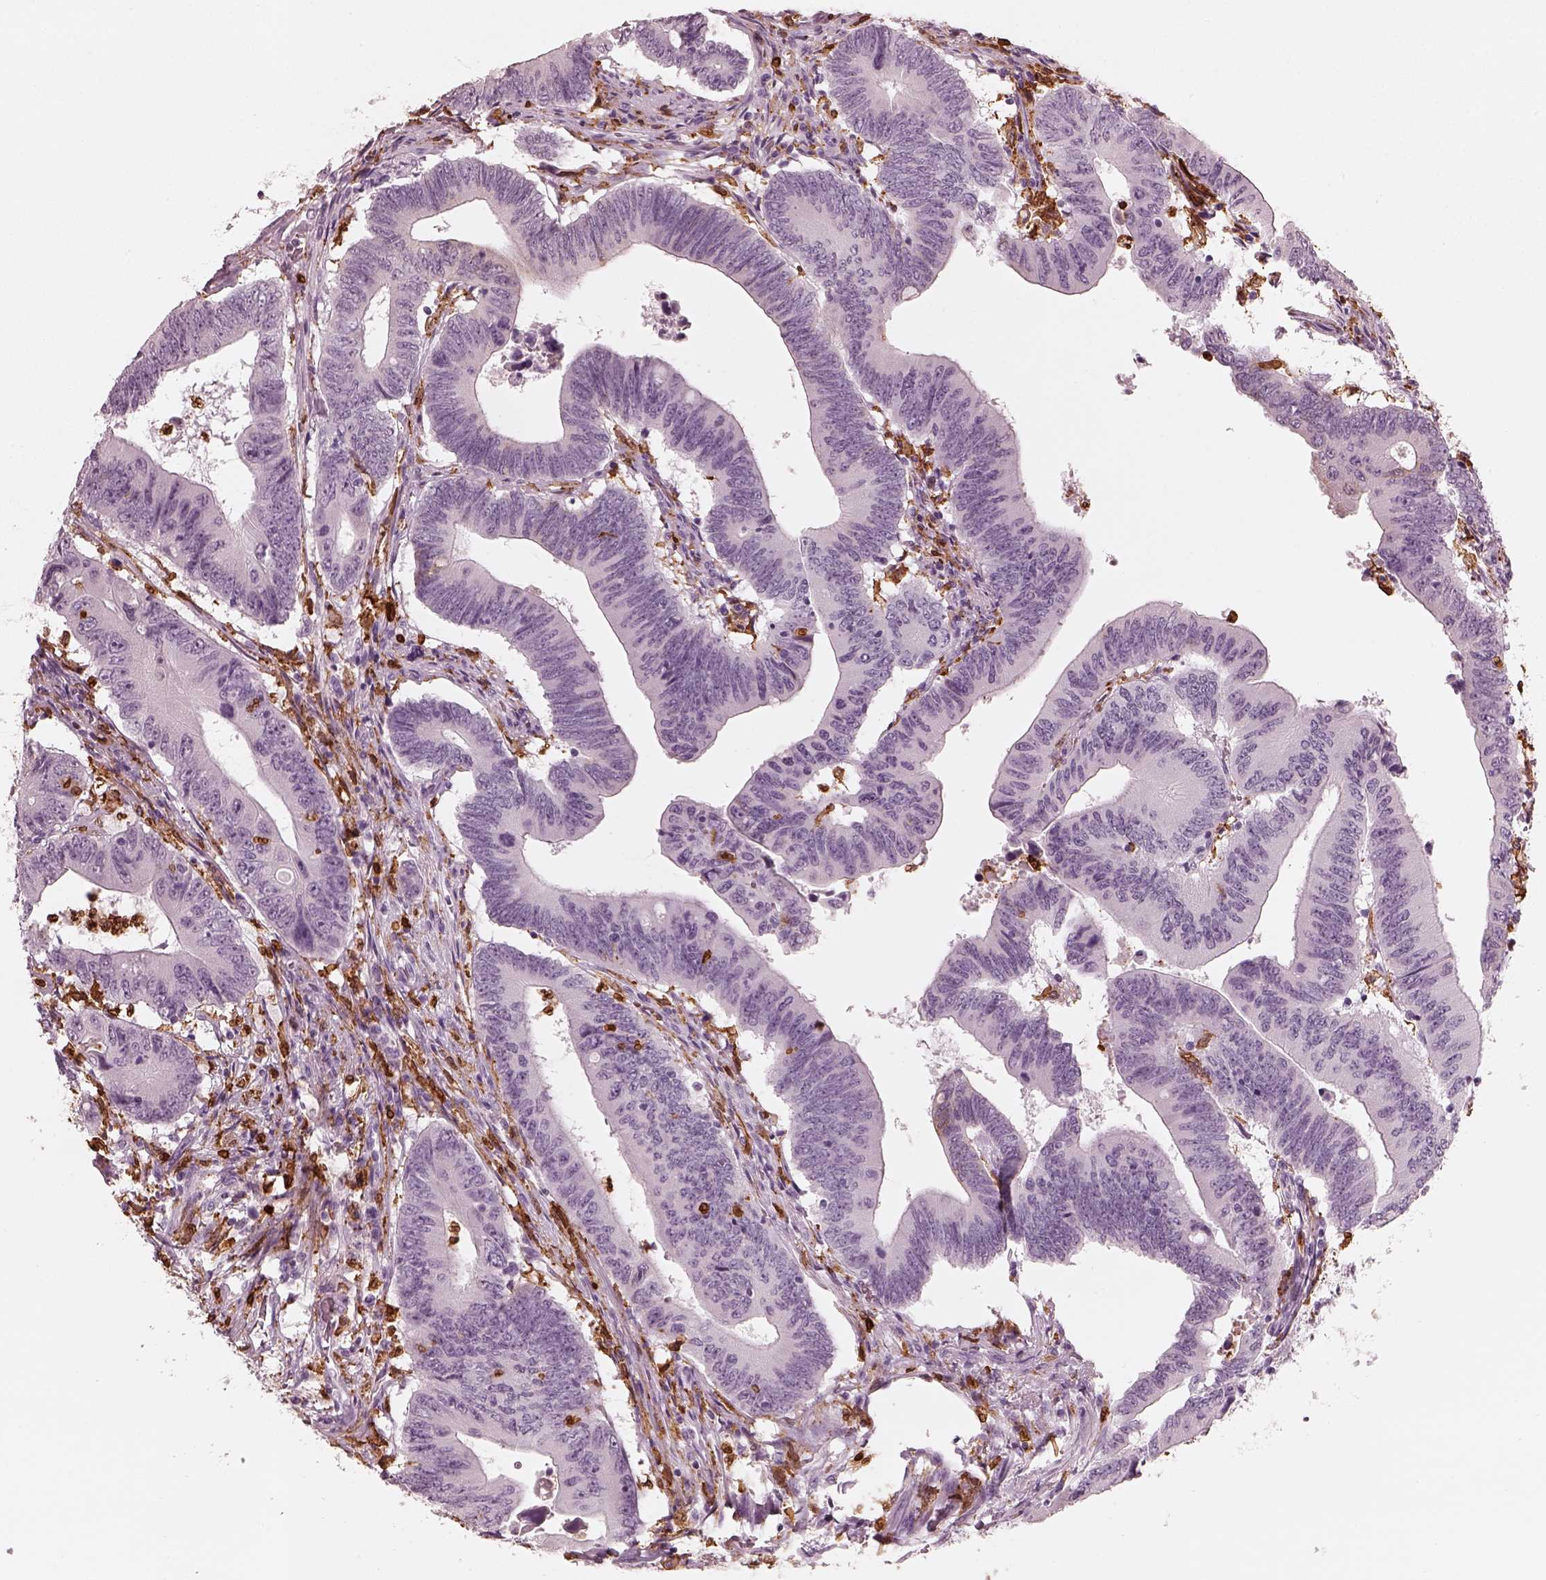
{"staining": {"intensity": "negative", "quantity": "none", "location": "none"}, "tissue": "colorectal cancer", "cell_type": "Tumor cells", "image_type": "cancer", "snomed": [{"axis": "morphology", "description": "Adenocarcinoma, NOS"}, {"axis": "topography", "description": "Colon"}], "caption": "Tumor cells show no significant staining in colorectal adenocarcinoma.", "gene": "ALOX5", "patient": {"sex": "female", "age": 90}}